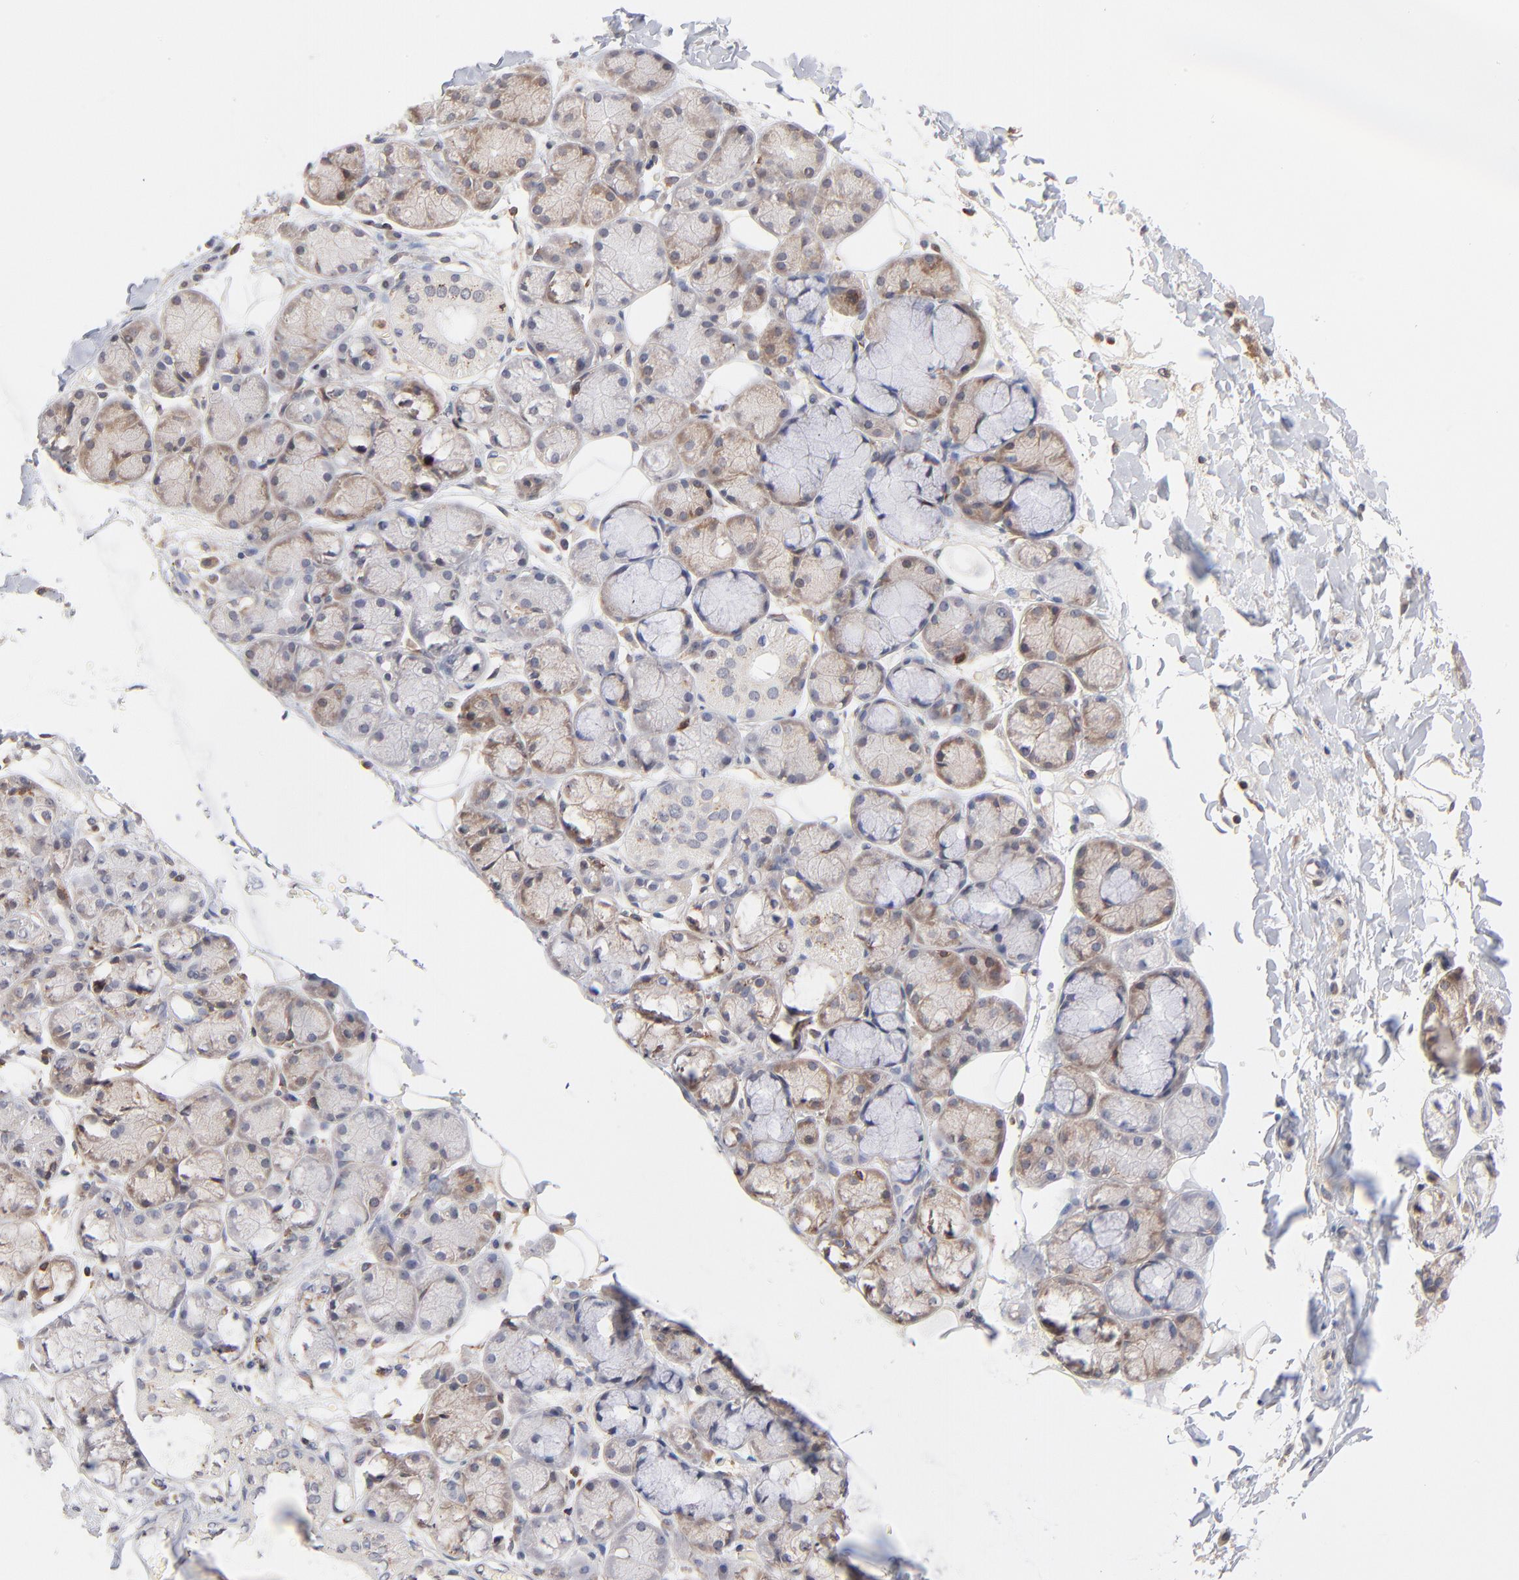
{"staining": {"intensity": "negative", "quantity": "none", "location": "none"}, "tissue": "salivary gland", "cell_type": "Glandular cells", "image_type": "normal", "snomed": [{"axis": "morphology", "description": "Normal tissue, NOS"}, {"axis": "topography", "description": "Skeletal muscle"}, {"axis": "topography", "description": "Oral tissue"}, {"axis": "topography", "description": "Salivary gland"}, {"axis": "topography", "description": "Peripheral nerve tissue"}], "caption": "High power microscopy photomicrograph of an immunohistochemistry photomicrograph of normal salivary gland, revealing no significant staining in glandular cells.", "gene": "WIPF1", "patient": {"sex": "male", "age": 54}}